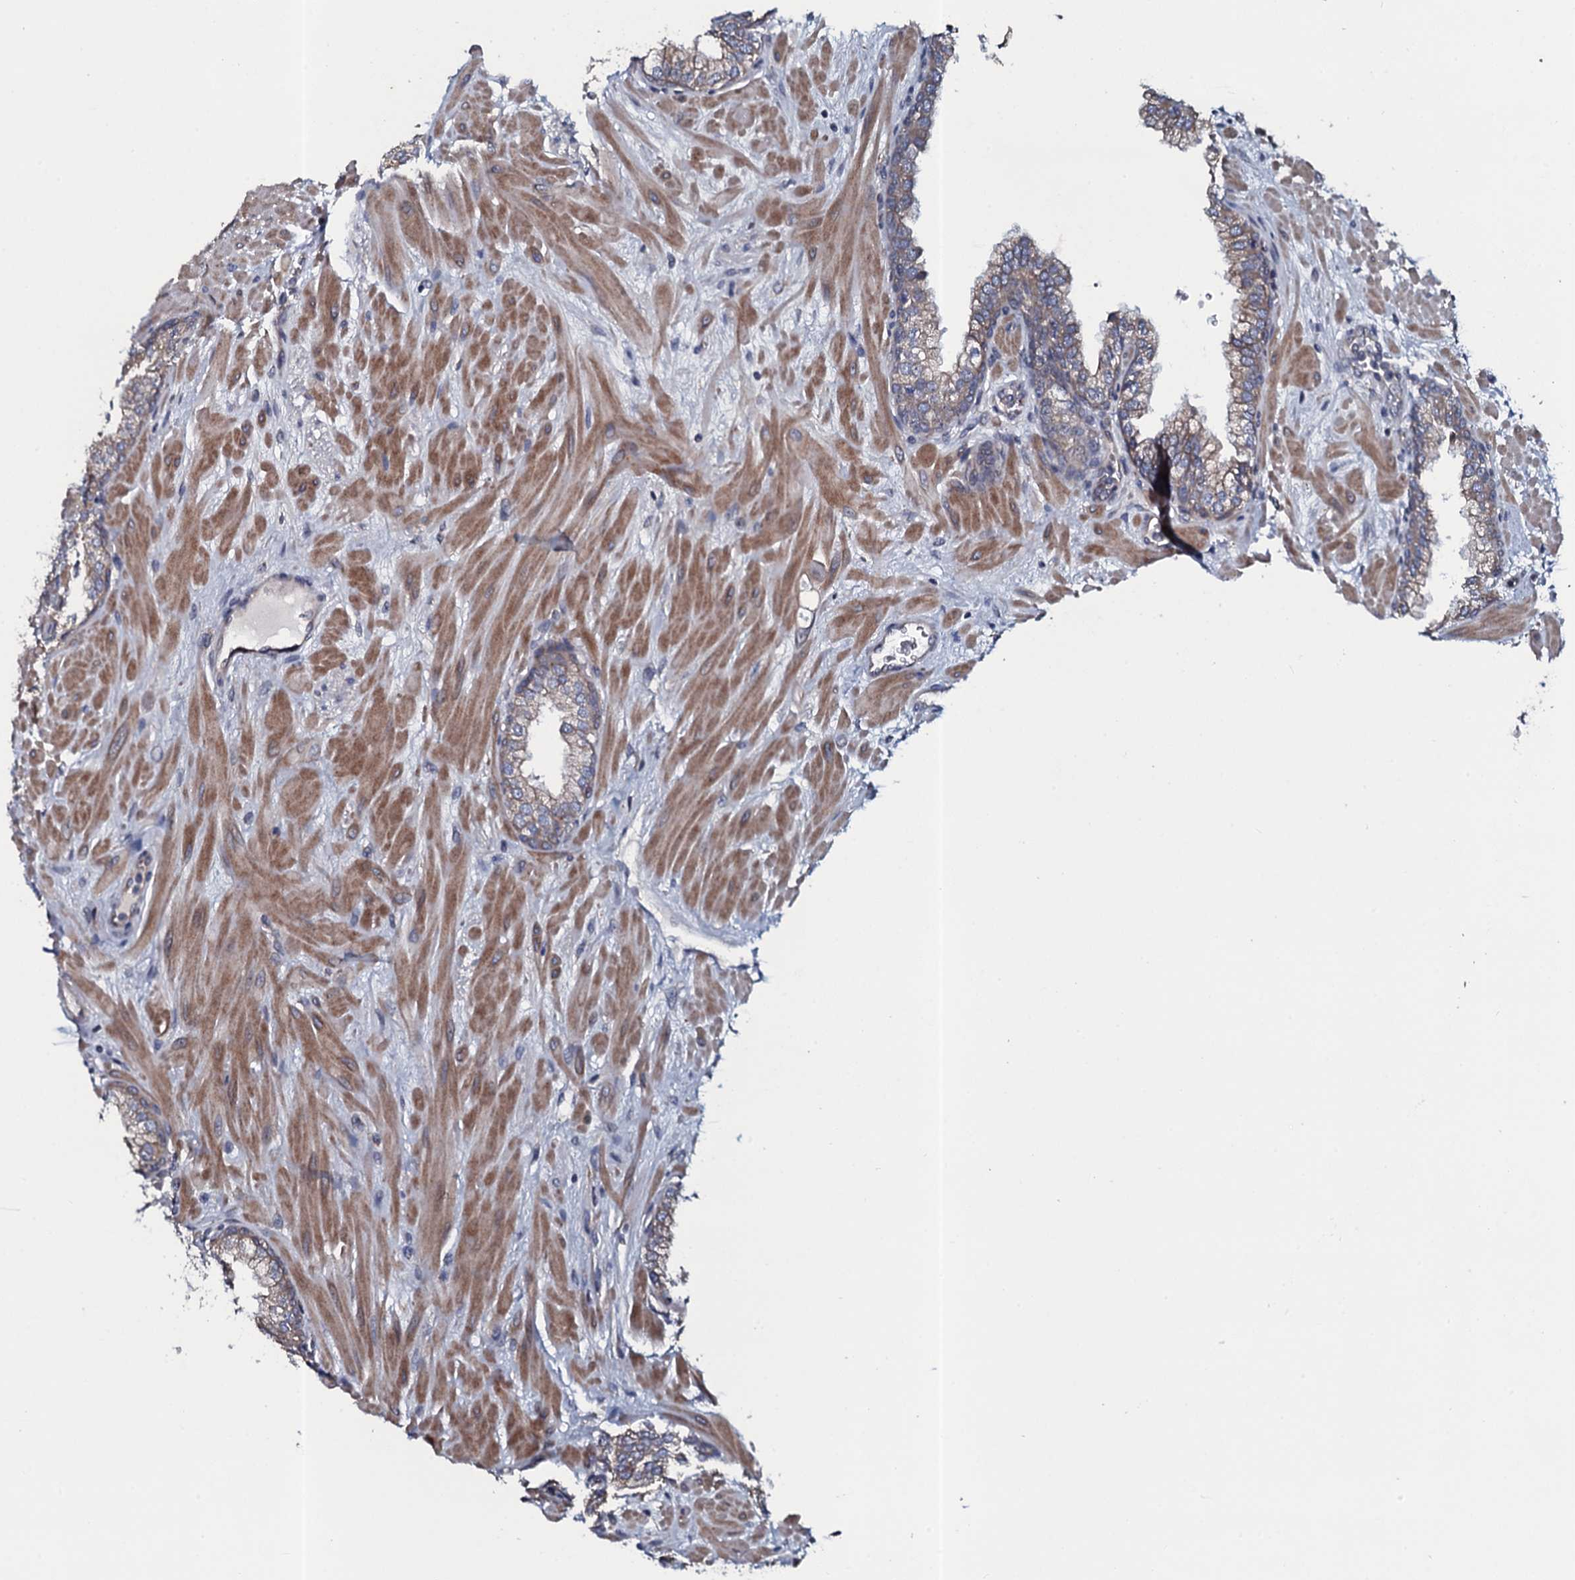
{"staining": {"intensity": "moderate", "quantity": ">75%", "location": "cytoplasmic/membranous"}, "tissue": "prostate", "cell_type": "Glandular cells", "image_type": "normal", "snomed": [{"axis": "morphology", "description": "Normal tissue, NOS"}, {"axis": "topography", "description": "Prostate"}], "caption": "Protein analysis of normal prostate demonstrates moderate cytoplasmic/membranous expression in approximately >75% of glandular cells.", "gene": "TMEM151A", "patient": {"sex": "male", "age": 60}}